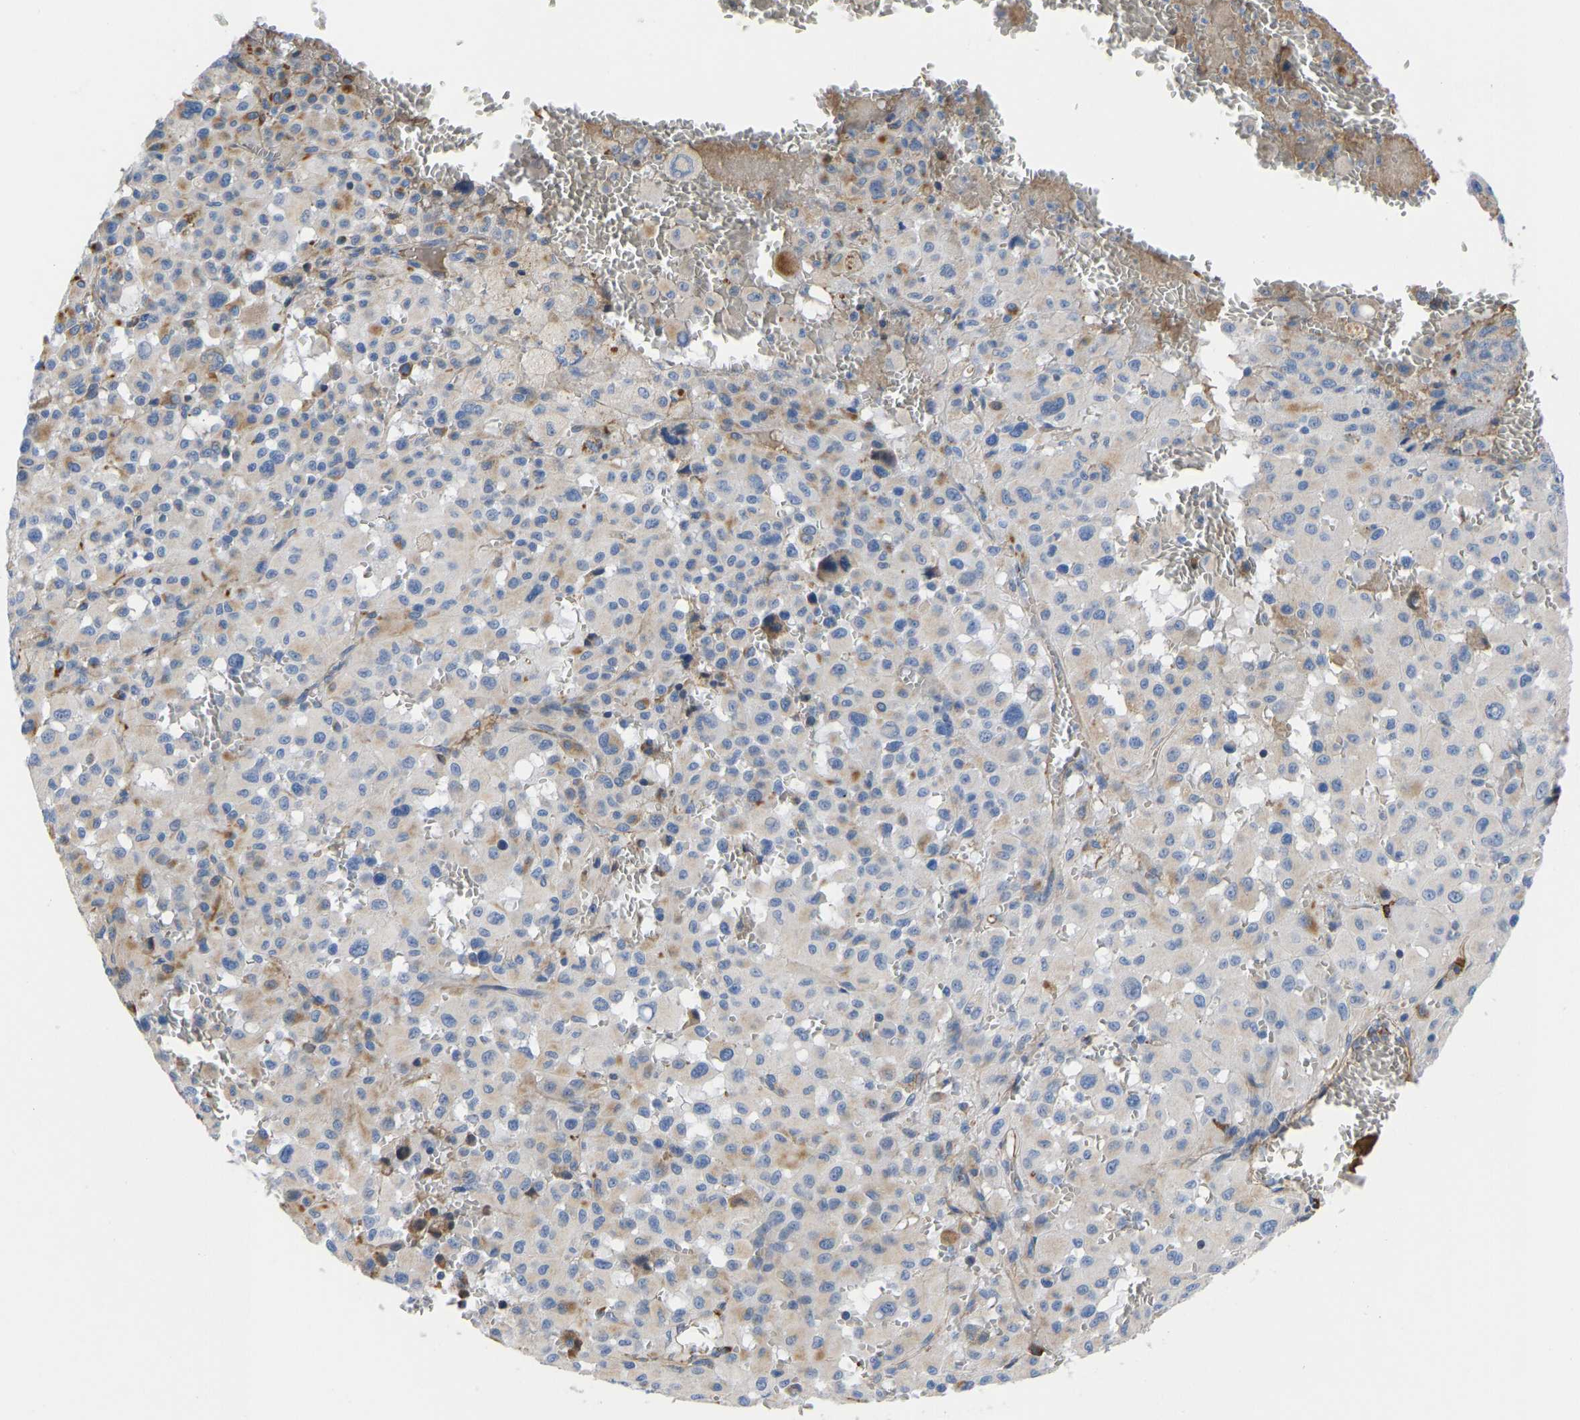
{"staining": {"intensity": "moderate", "quantity": "<25%", "location": "cytoplasmic/membranous"}, "tissue": "melanoma", "cell_type": "Tumor cells", "image_type": "cancer", "snomed": [{"axis": "morphology", "description": "Malignant melanoma, Metastatic site"}, {"axis": "topography", "description": "Skin"}], "caption": "A photomicrograph showing moderate cytoplasmic/membranous positivity in approximately <25% of tumor cells in melanoma, as visualized by brown immunohistochemical staining.", "gene": "HSPG2", "patient": {"sex": "female", "age": 74}}